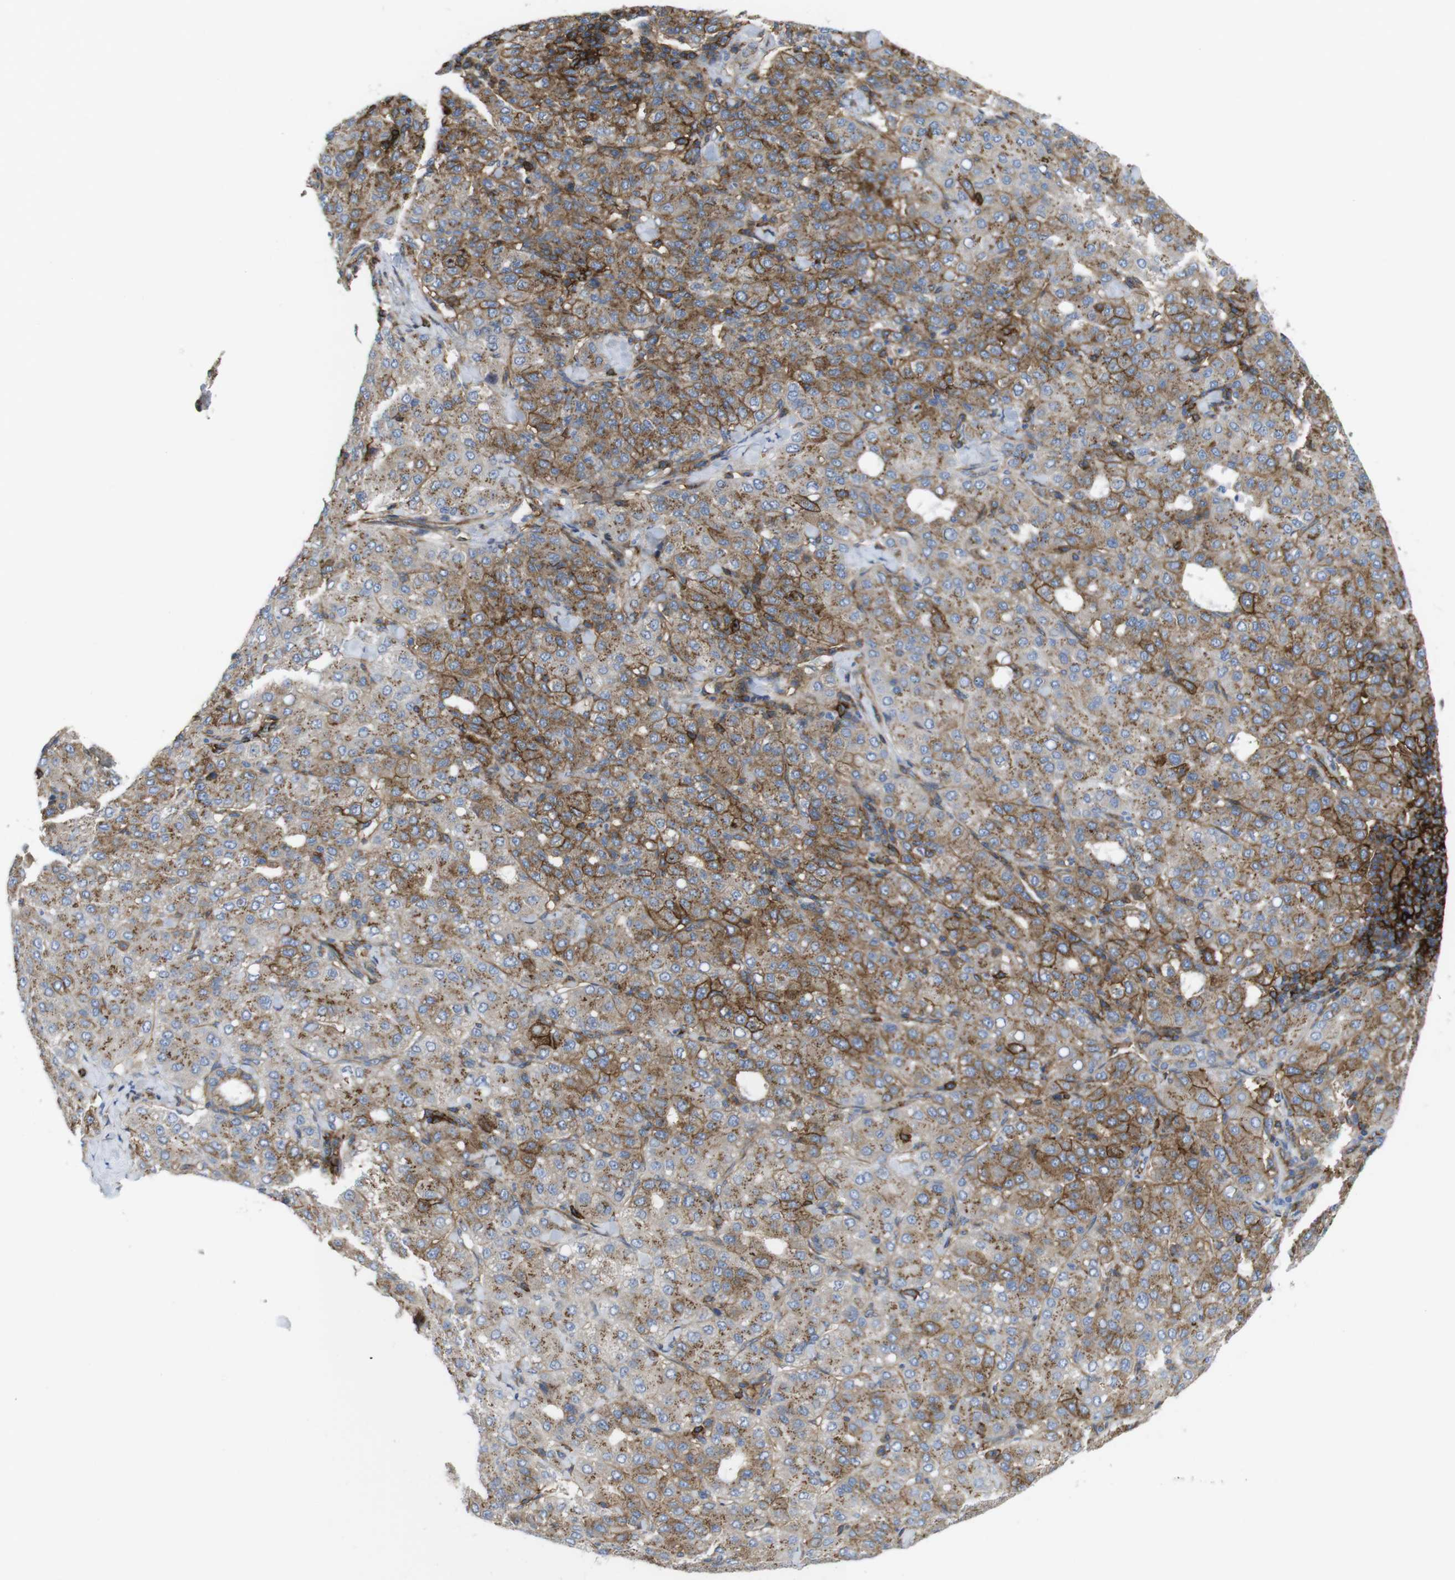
{"staining": {"intensity": "moderate", "quantity": "25%-75%", "location": "cytoplasmic/membranous"}, "tissue": "liver cancer", "cell_type": "Tumor cells", "image_type": "cancer", "snomed": [{"axis": "morphology", "description": "Carcinoma, Hepatocellular, NOS"}, {"axis": "topography", "description": "Liver"}], "caption": "Hepatocellular carcinoma (liver) stained with IHC reveals moderate cytoplasmic/membranous expression in about 25%-75% of tumor cells.", "gene": "CCR6", "patient": {"sex": "male", "age": 65}}